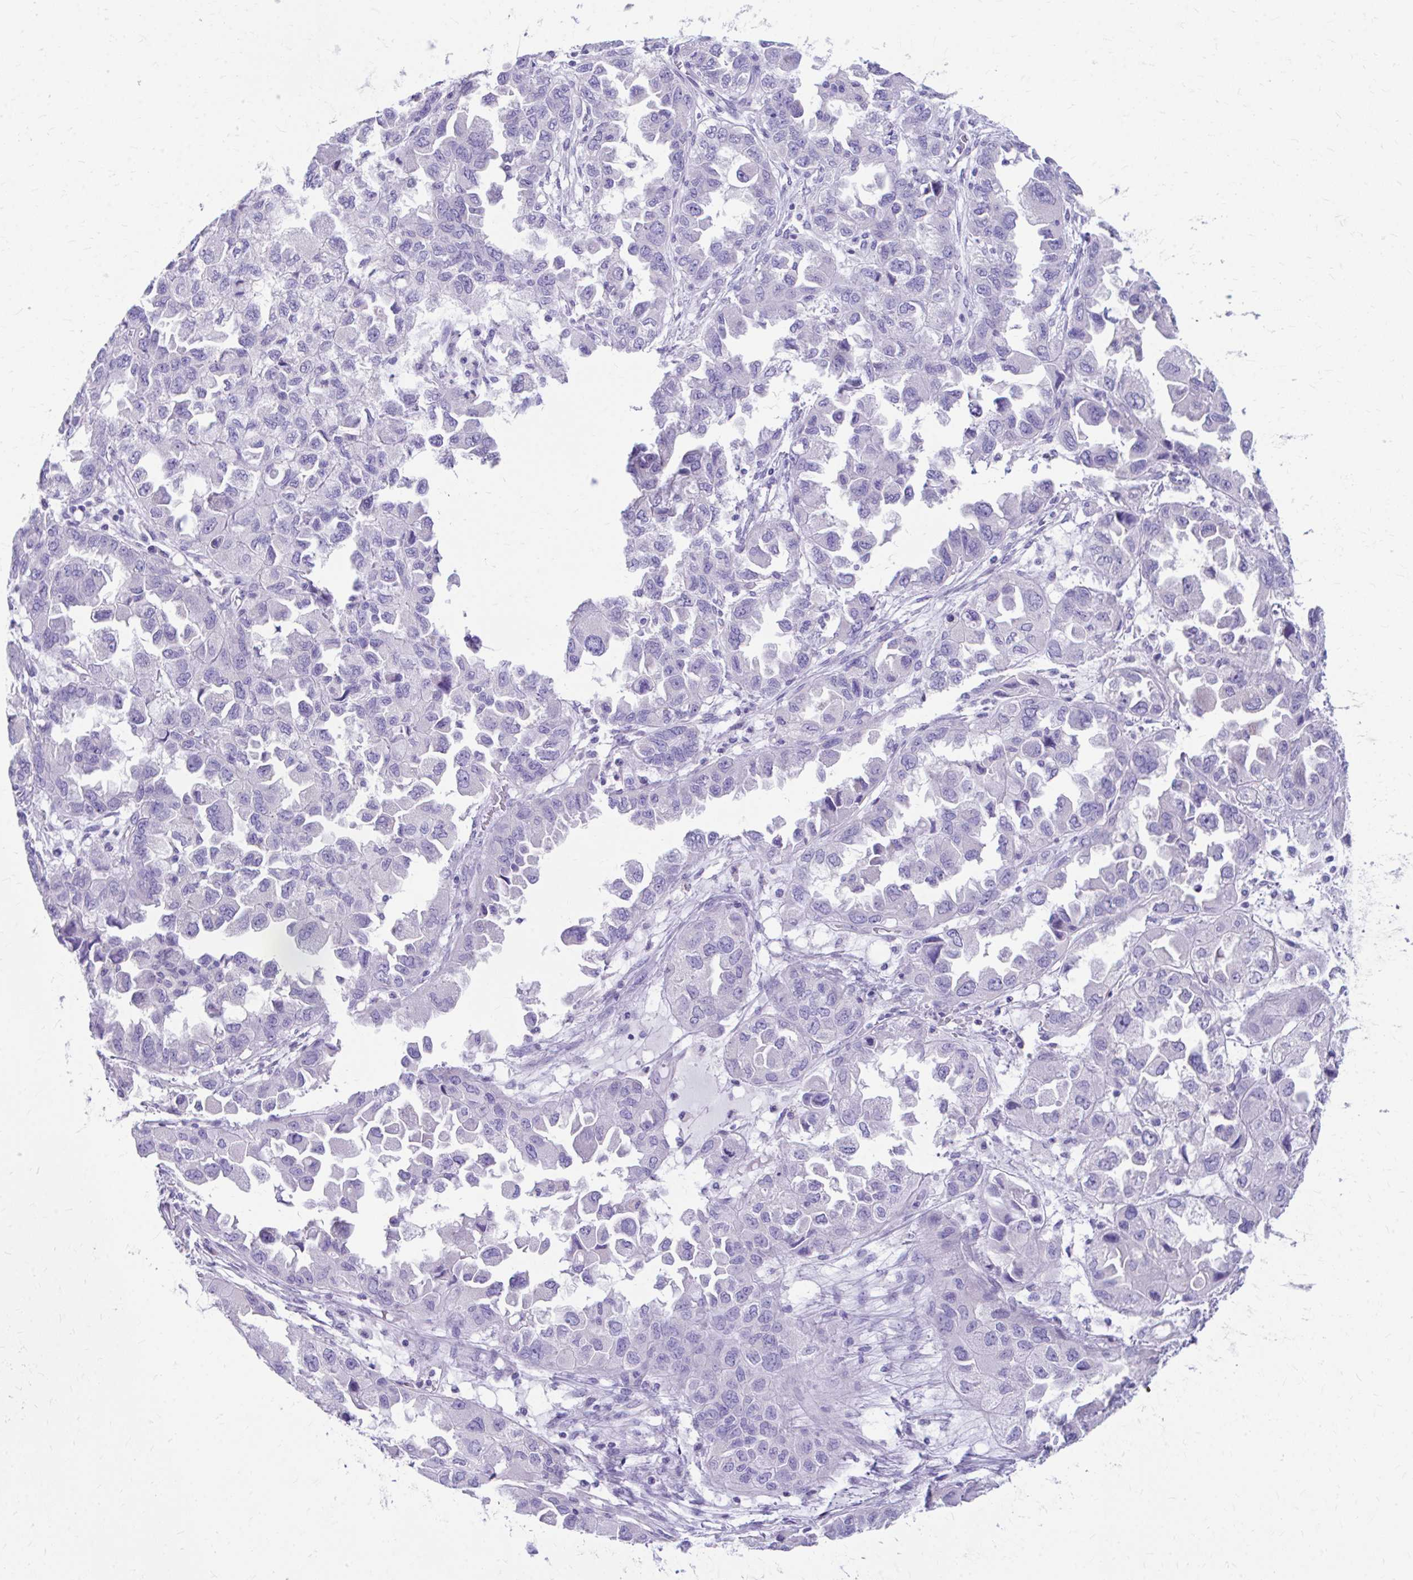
{"staining": {"intensity": "negative", "quantity": "none", "location": "none"}, "tissue": "ovarian cancer", "cell_type": "Tumor cells", "image_type": "cancer", "snomed": [{"axis": "morphology", "description": "Cystadenocarcinoma, serous, NOS"}, {"axis": "topography", "description": "Ovary"}], "caption": "Tumor cells show no significant protein positivity in serous cystadenocarcinoma (ovarian).", "gene": "KRIT1", "patient": {"sex": "female", "age": 84}}